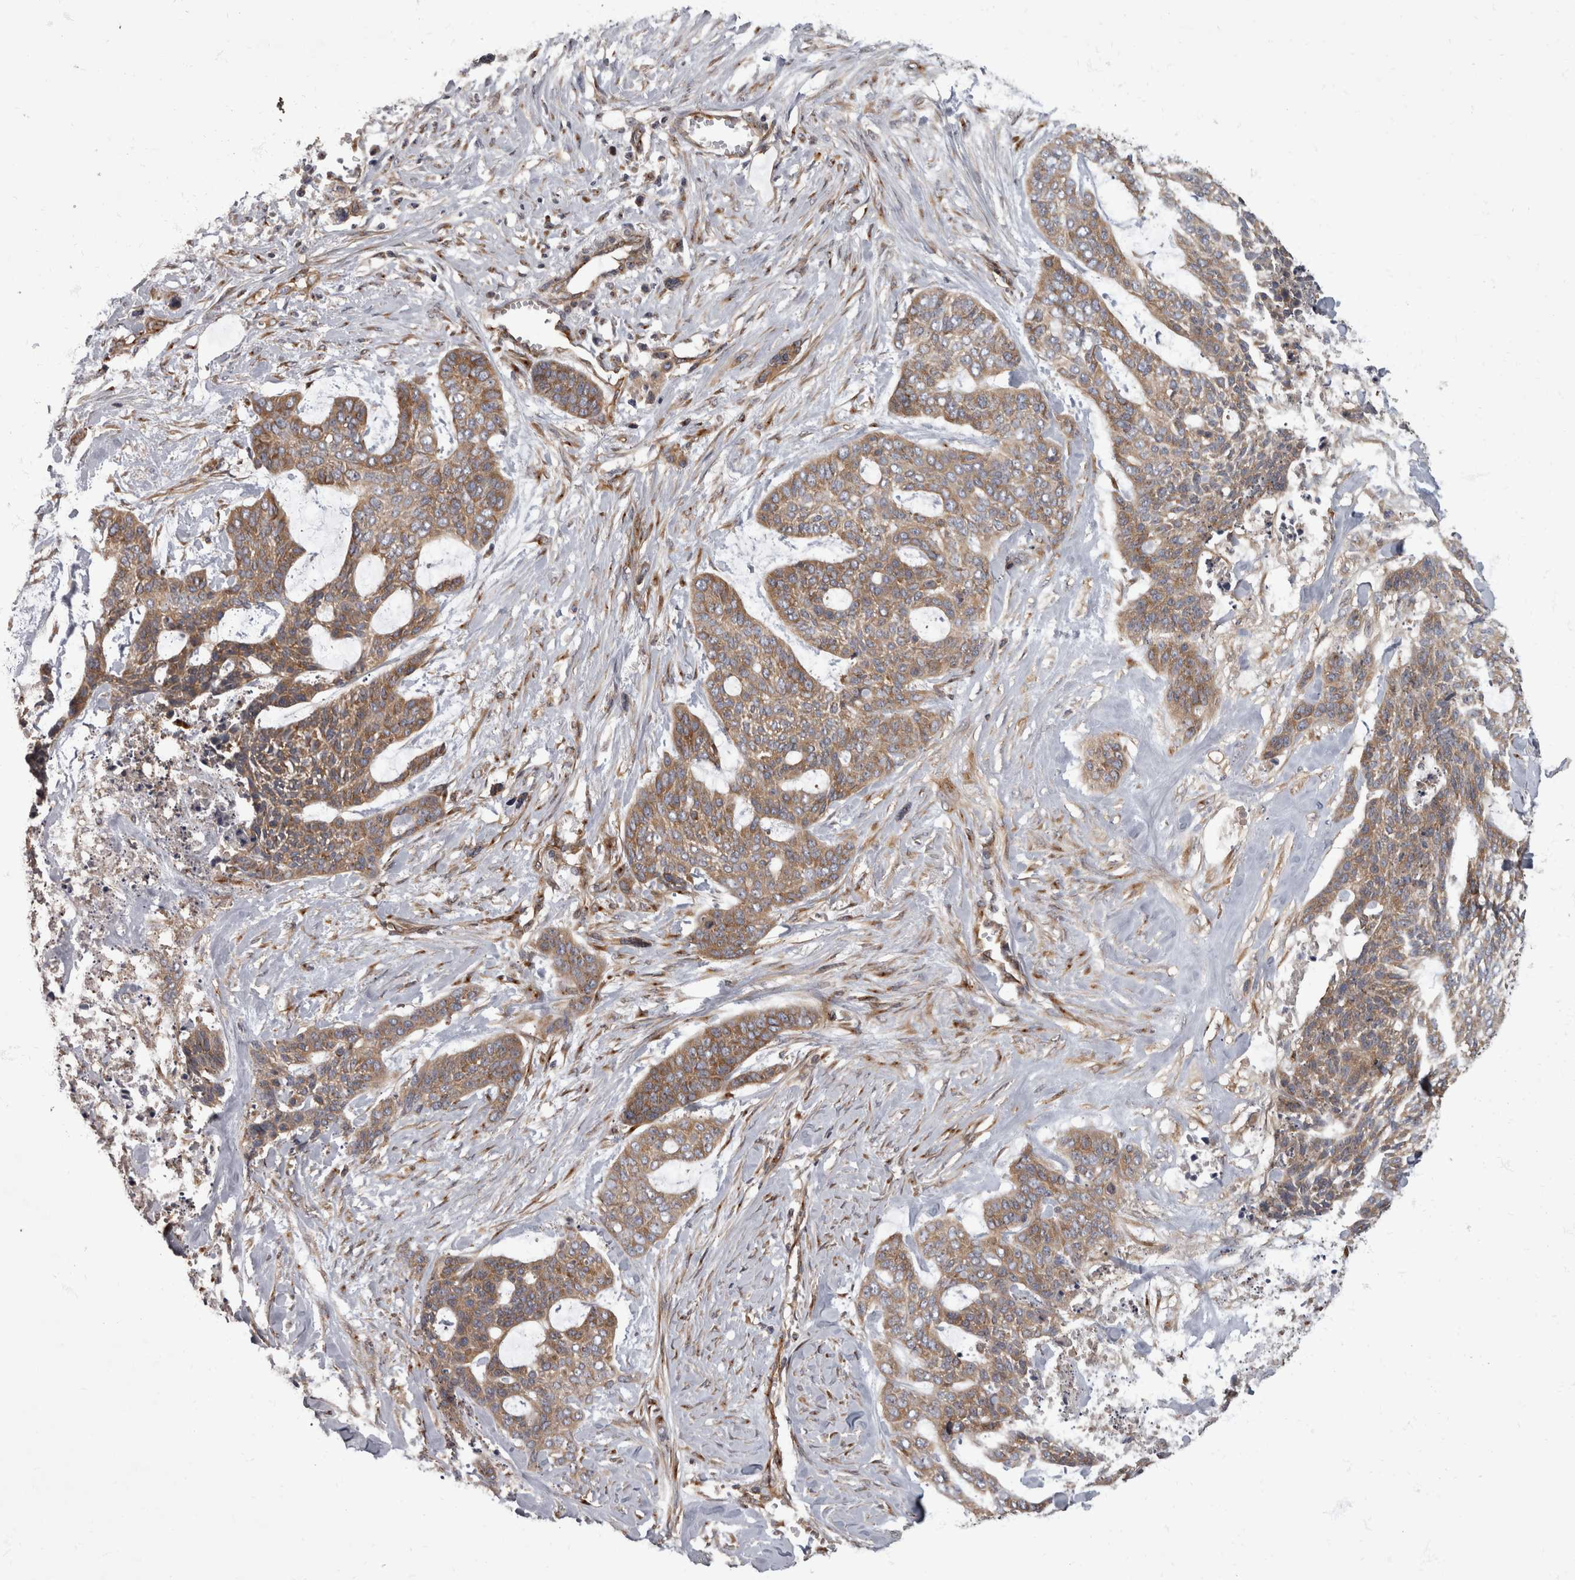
{"staining": {"intensity": "moderate", "quantity": ">75%", "location": "cytoplasmic/membranous"}, "tissue": "skin cancer", "cell_type": "Tumor cells", "image_type": "cancer", "snomed": [{"axis": "morphology", "description": "Basal cell carcinoma"}, {"axis": "topography", "description": "Skin"}], "caption": "Immunohistochemistry of human skin cancer exhibits medium levels of moderate cytoplasmic/membranous expression in about >75% of tumor cells.", "gene": "HOOK3", "patient": {"sex": "female", "age": 64}}